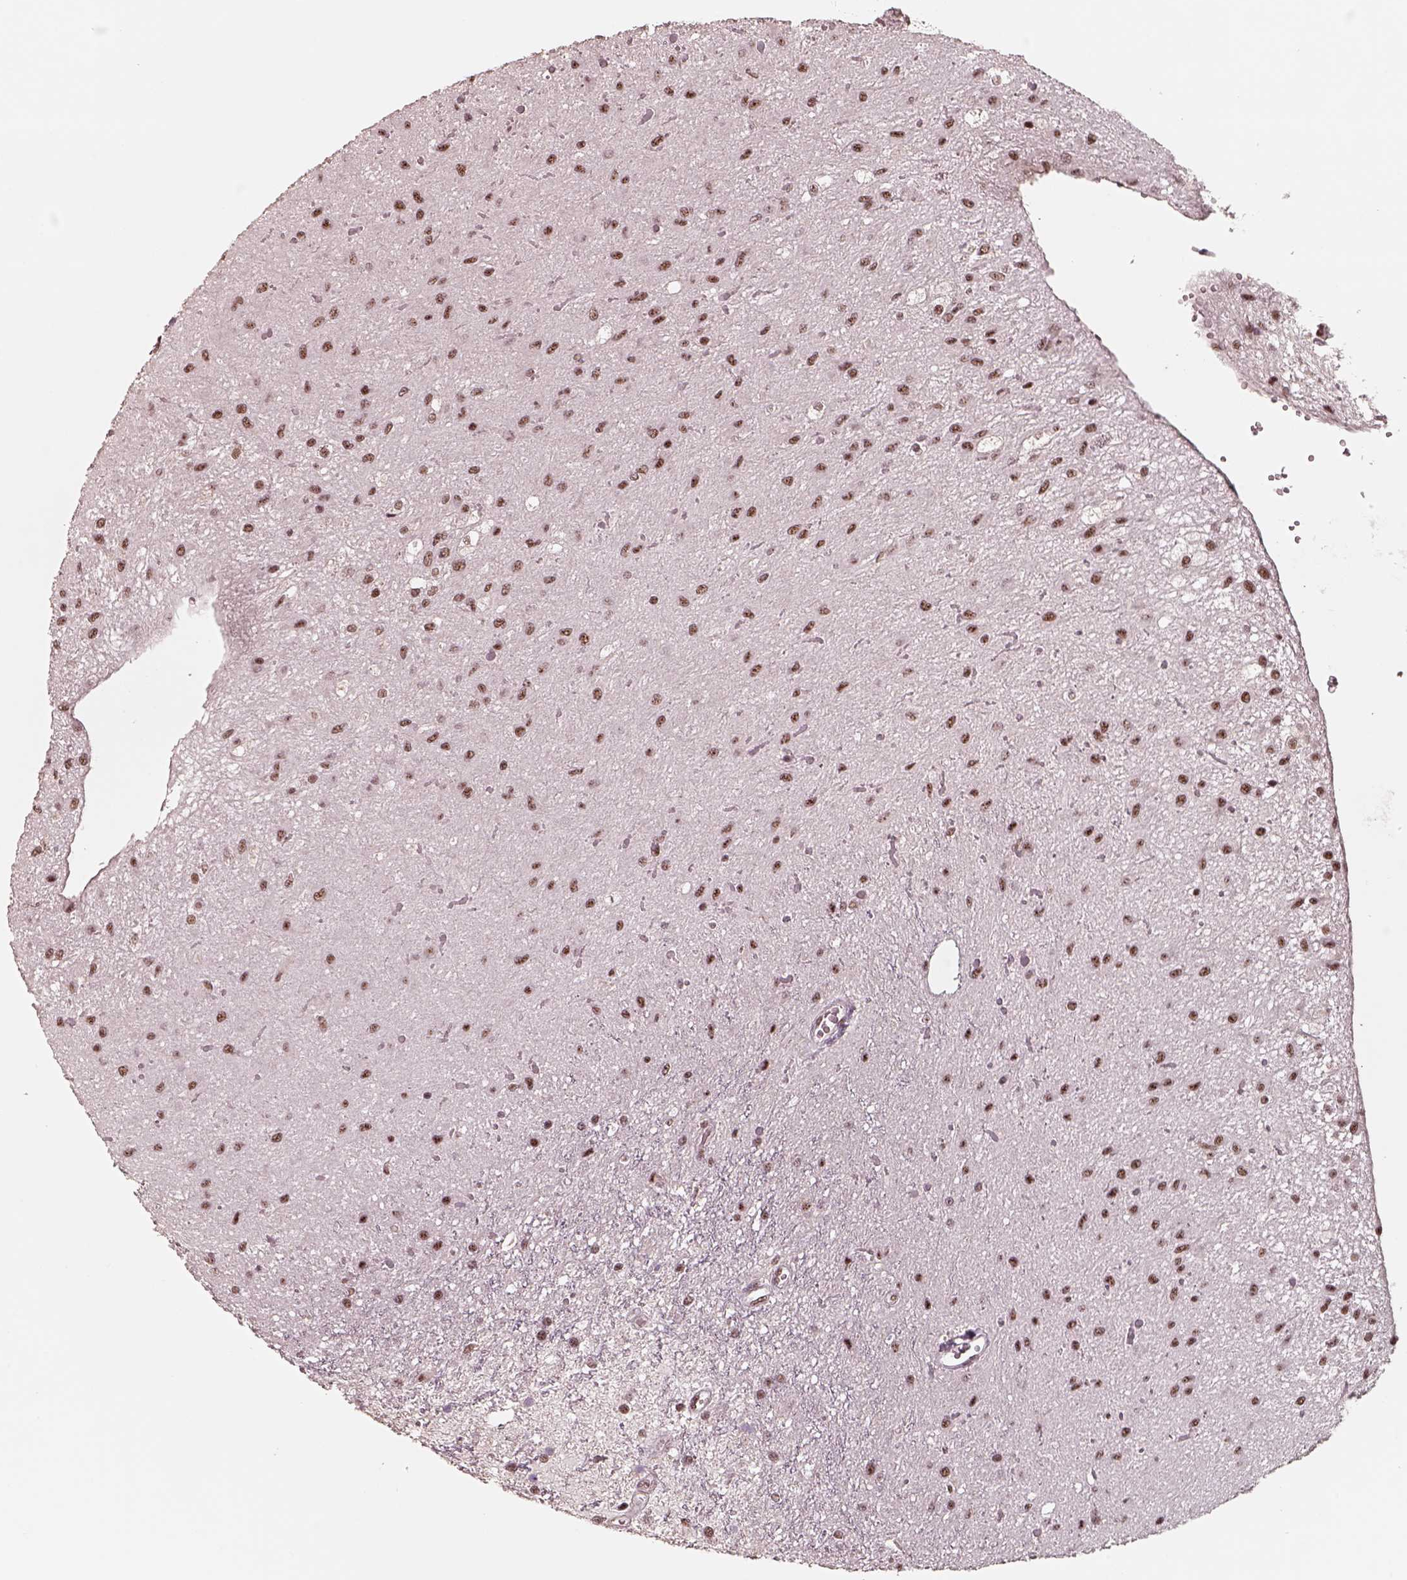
{"staining": {"intensity": "moderate", "quantity": ">75%", "location": "nuclear"}, "tissue": "glioma", "cell_type": "Tumor cells", "image_type": "cancer", "snomed": [{"axis": "morphology", "description": "Glioma, malignant, Low grade"}, {"axis": "topography", "description": "Cerebellum"}], "caption": "Immunohistochemical staining of malignant low-grade glioma demonstrates medium levels of moderate nuclear expression in approximately >75% of tumor cells.", "gene": "ATXN7L3", "patient": {"sex": "female", "age": 14}}